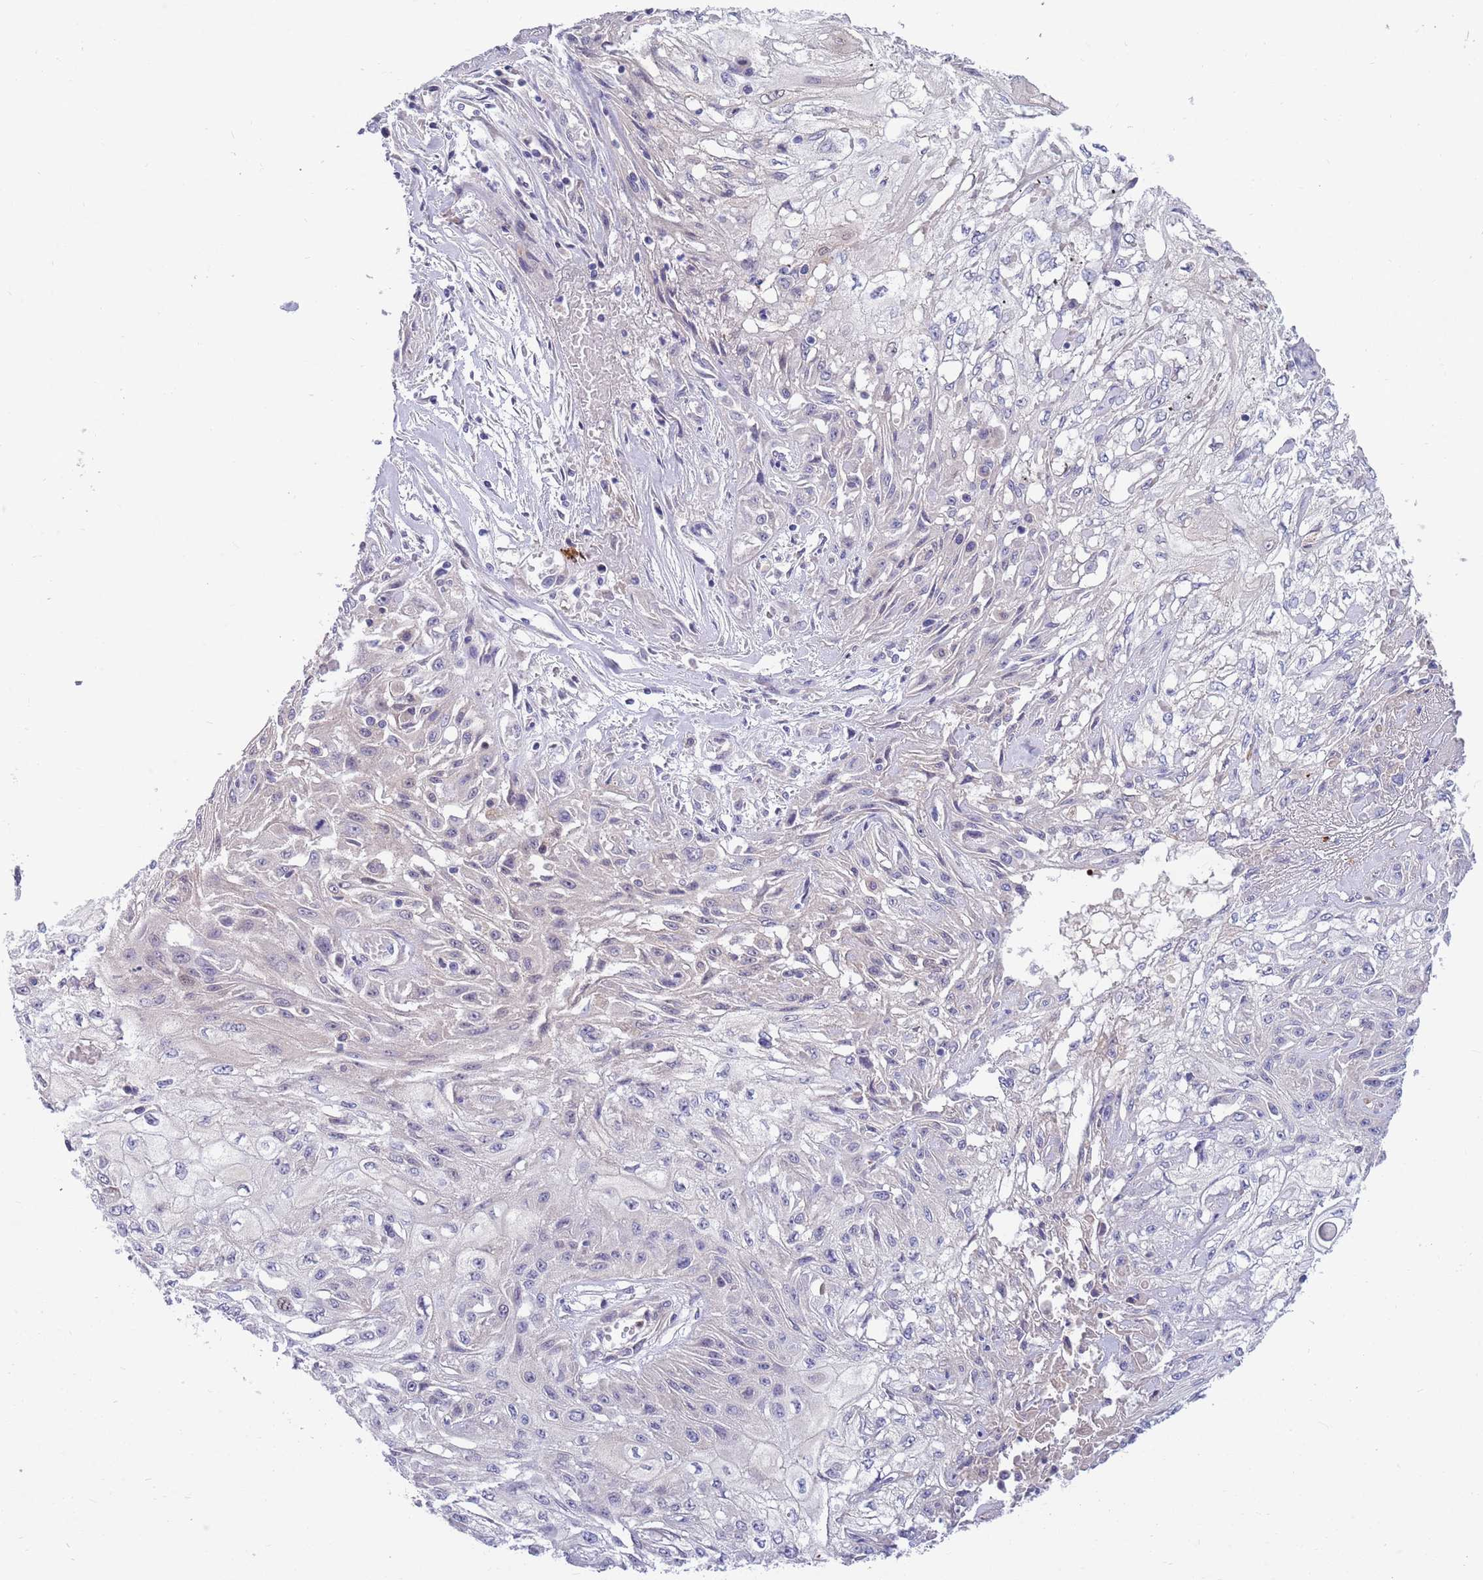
{"staining": {"intensity": "negative", "quantity": "none", "location": "none"}, "tissue": "skin cancer", "cell_type": "Tumor cells", "image_type": "cancer", "snomed": [{"axis": "morphology", "description": "Squamous cell carcinoma, NOS"}, {"axis": "morphology", "description": "Squamous cell carcinoma, metastatic, NOS"}, {"axis": "topography", "description": "Skin"}, {"axis": "topography", "description": "Lymph node"}], "caption": "Tumor cells are negative for brown protein staining in skin cancer. (DAB (3,3'-diaminobenzidine) immunohistochemistry, high magnification).", "gene": "NLRP6", "patient": {"sex": "male", "age": 75}}